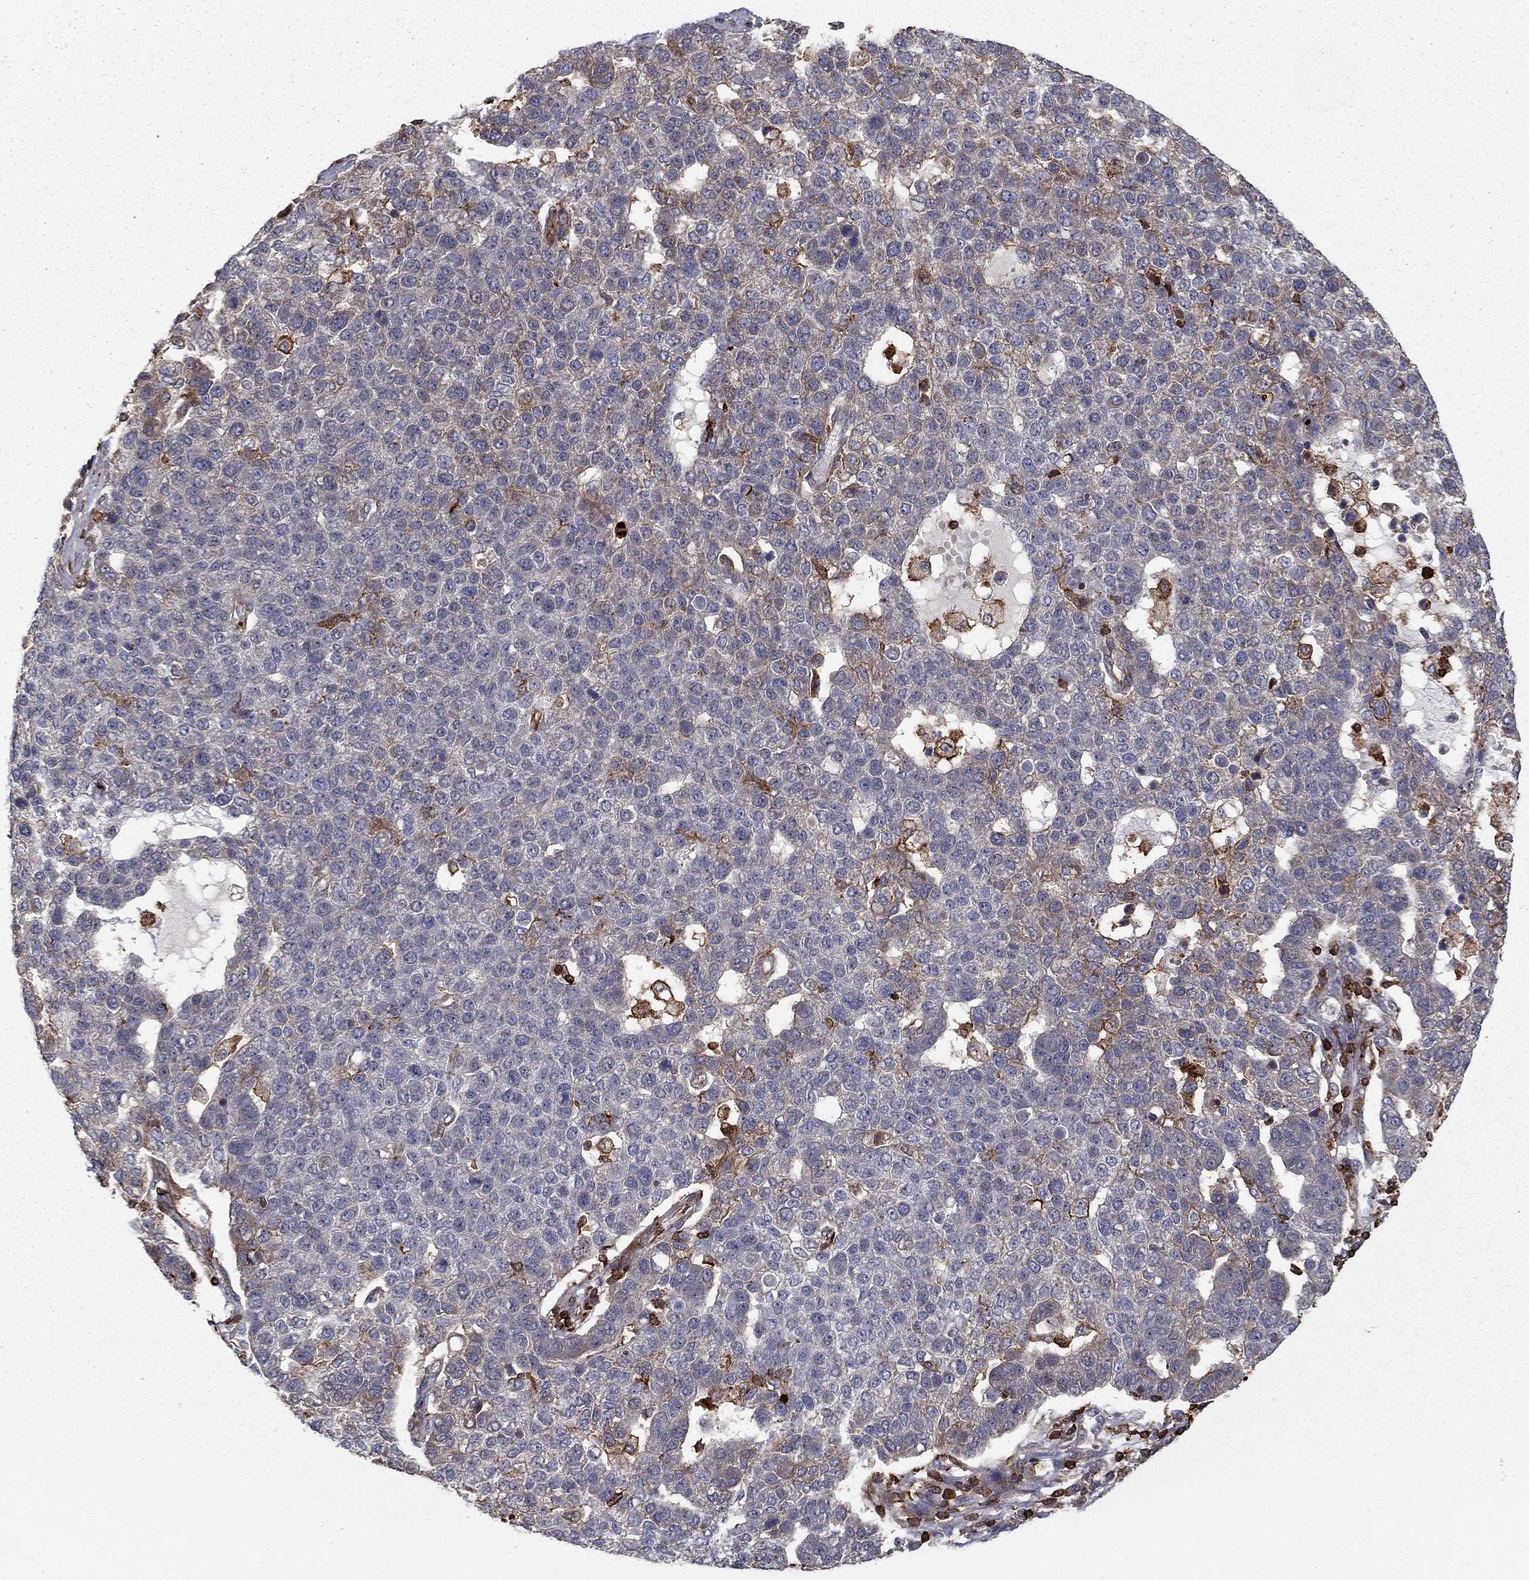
{"staining": {"intensity": "moderate", "quantity": "<25%", "location": "cytoplasmic/membranous"}, "tissue": "pancreatic cancer", "cell_type": "Tumor cells", "image_type": "cancer", "snomed": [{"axis": "morphology", "description": "Adenocarcinoma, NOS"}, {"axis": "topography", "description": "Pancreas"}], "caption": "About <25% of tumor cells in pancreatic cancer show moderate cytoplasmic/membranous protein positivity as visualized by brown immunohistochemical staining.", "gene": "ADM", "patient": {"sex": "female", "age": 61}}